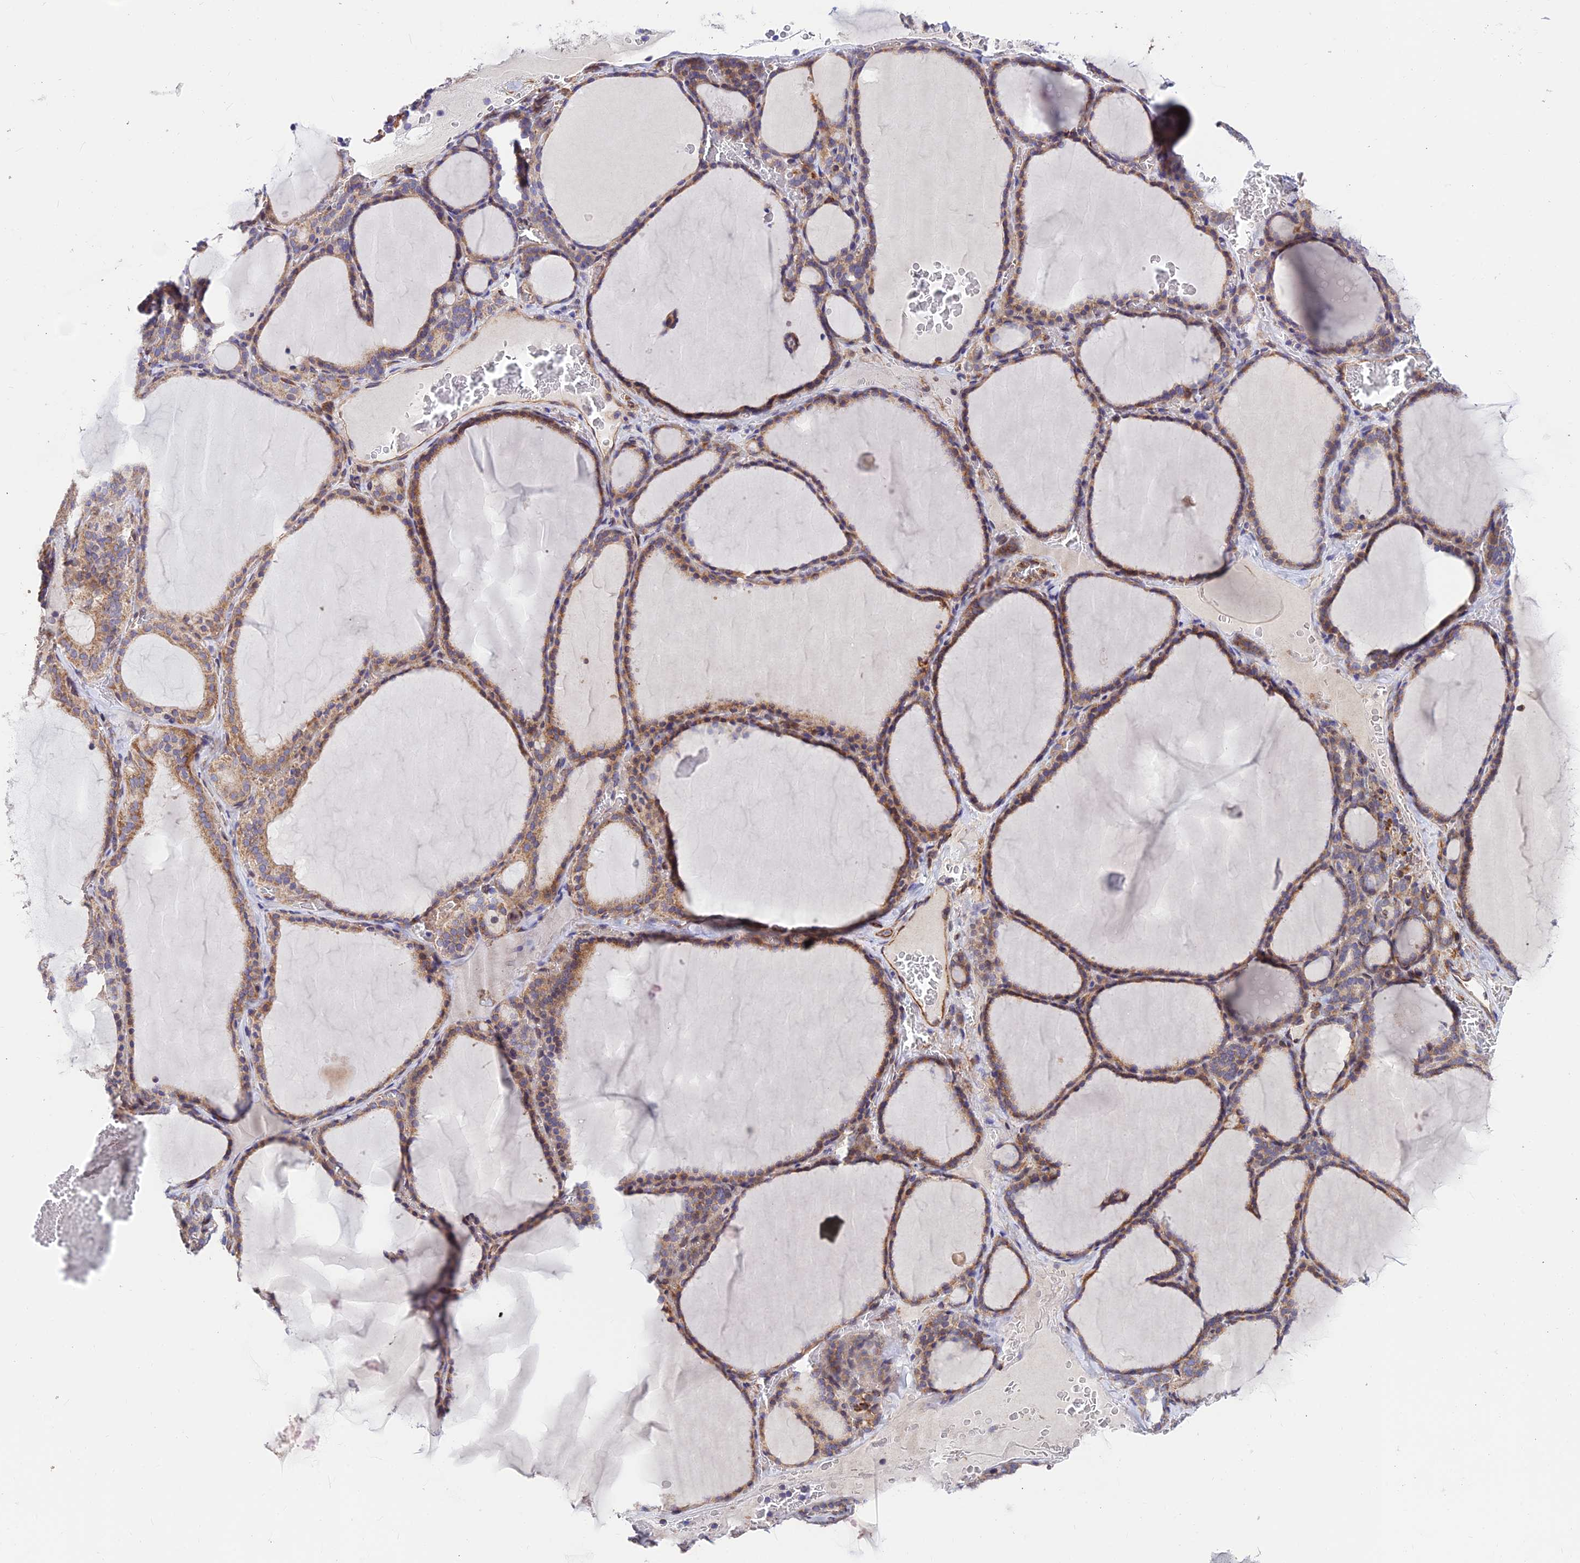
{"staining": {"intensity": "weak", "quantity": ">75%", "location": "cytoplasmic/membranous"}, "tissue": "thyroid gland", "cell_type": "Glandular cells", "image_type": "normal", "snomed": [{"axis": "morphology", "description": "Normal tissue, NOS"}, {"axis": "topography", "description": "Thyroid gland"}], "caption": "An immunohistochemistry (IHC) photomicrograph of unremarkable tissue is shown. Protein staining in brown highlights weak cytoplasmic/membranous positivity in thyroid gland within glandular cells. The staining was performed using DAB (3,3'-diaminobenzidine), with brown indicating positive protein expression. Nuclei are stained blue with hematoxylin.", "gene": "EXOC3L4", "patient": {"sex": "female", "age": 39}}